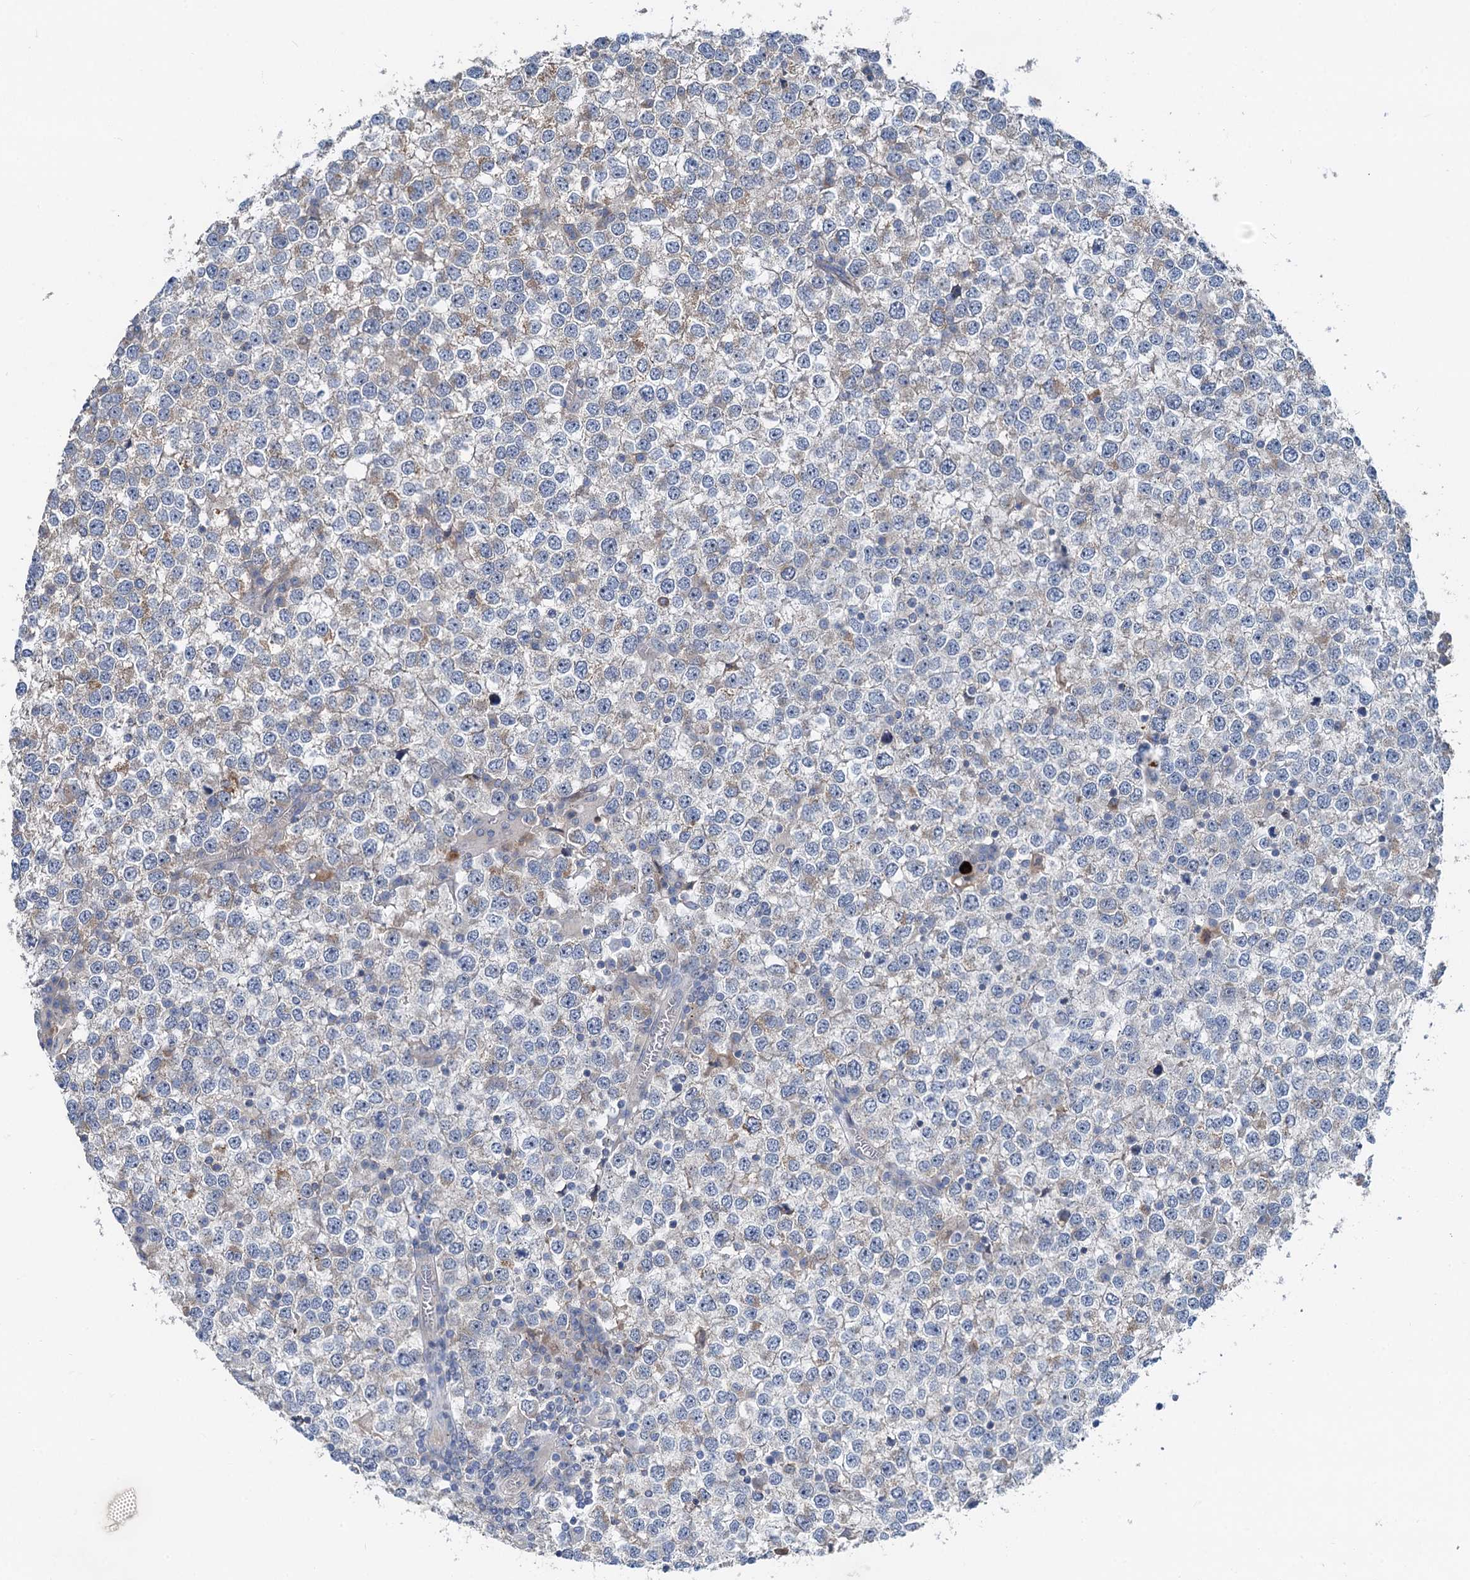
{"staining": {"intensity": "moderate", "quantity": "<25%", "location": "cytoplasmic/membranous"}, "tissue": "testis cancer", "cell_type": "Tumor cells", "image_type": "cancer", "snomed": [{"axis": "morphology", "description": "Seminoma, NOS"}, {"axis": "topography", "description": "Testis"}], "caption": "This micrograph exhibits IHC staining of human testis cancer, with low moderate cytoplasmic/membranous positivity in approximately <25% of tumor cells.", "gene": "ANKRD26", "patient": {"sex": "male", "age": 65}}